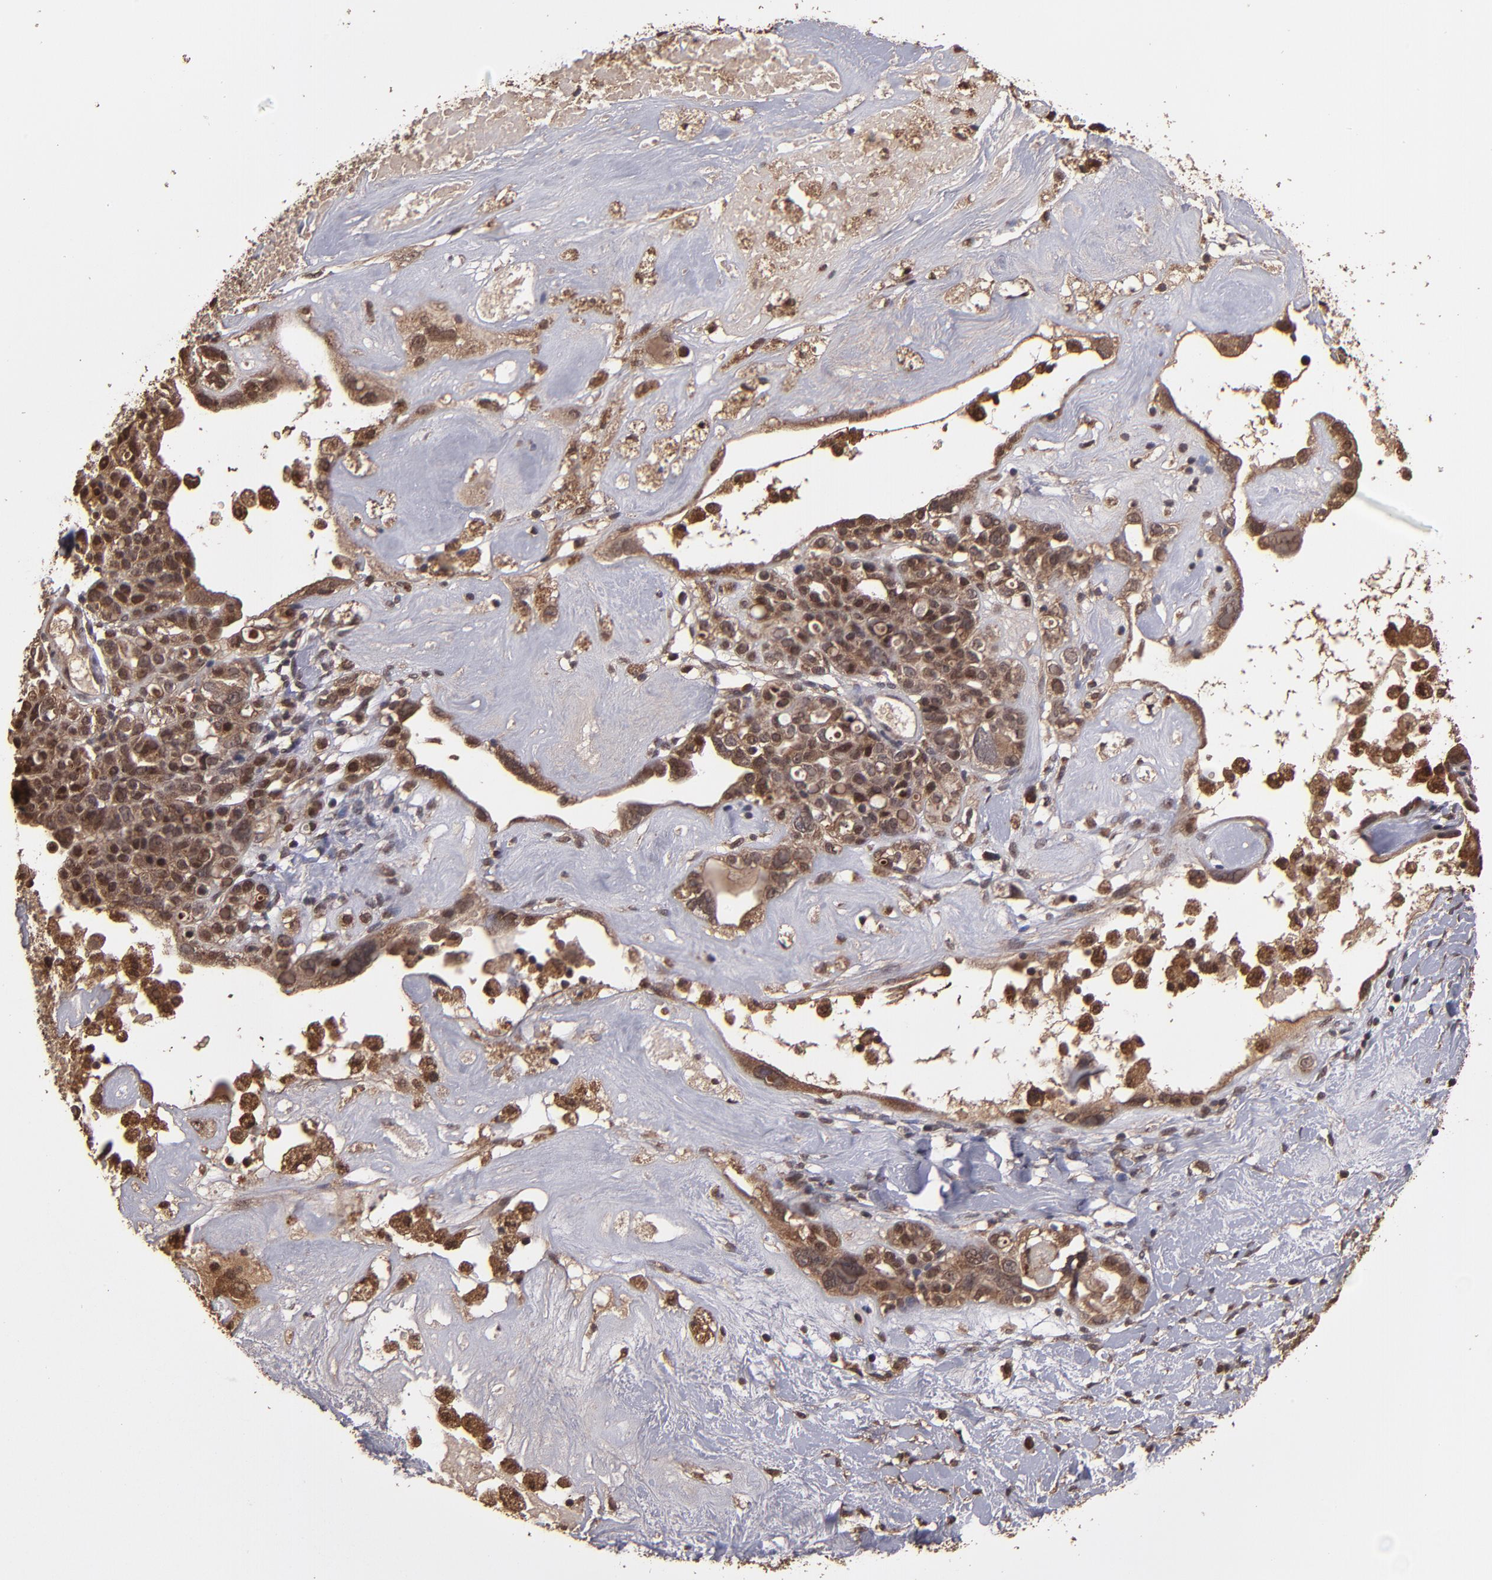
{"staining": {"intensity": "strong", "quantity": ">75%", "location": "cytoplasmic/membranous,nuclear"}, "tissue": "ovarian cancer", "cell_type": "Tumor cells", "image_type": "cancer", "snomed": [{"axis": "morphology", "description": "Cystadenocarcinoma, serous, NOS"}, {"axis": "topography", "description": "Ovary"}], "caption": "DAB immunohistochemical staining of ovarian cancer (serous cystadenocarcinoma) displays strong cytoplasmic/membranous and nuclear protein expression in approximately >75% of tumor cells. The protein of interest is shown in brown color, while the nuclei are stained blue.", "gene": "NFE2L2", "patient": {"sex": "female", "age": 66}}